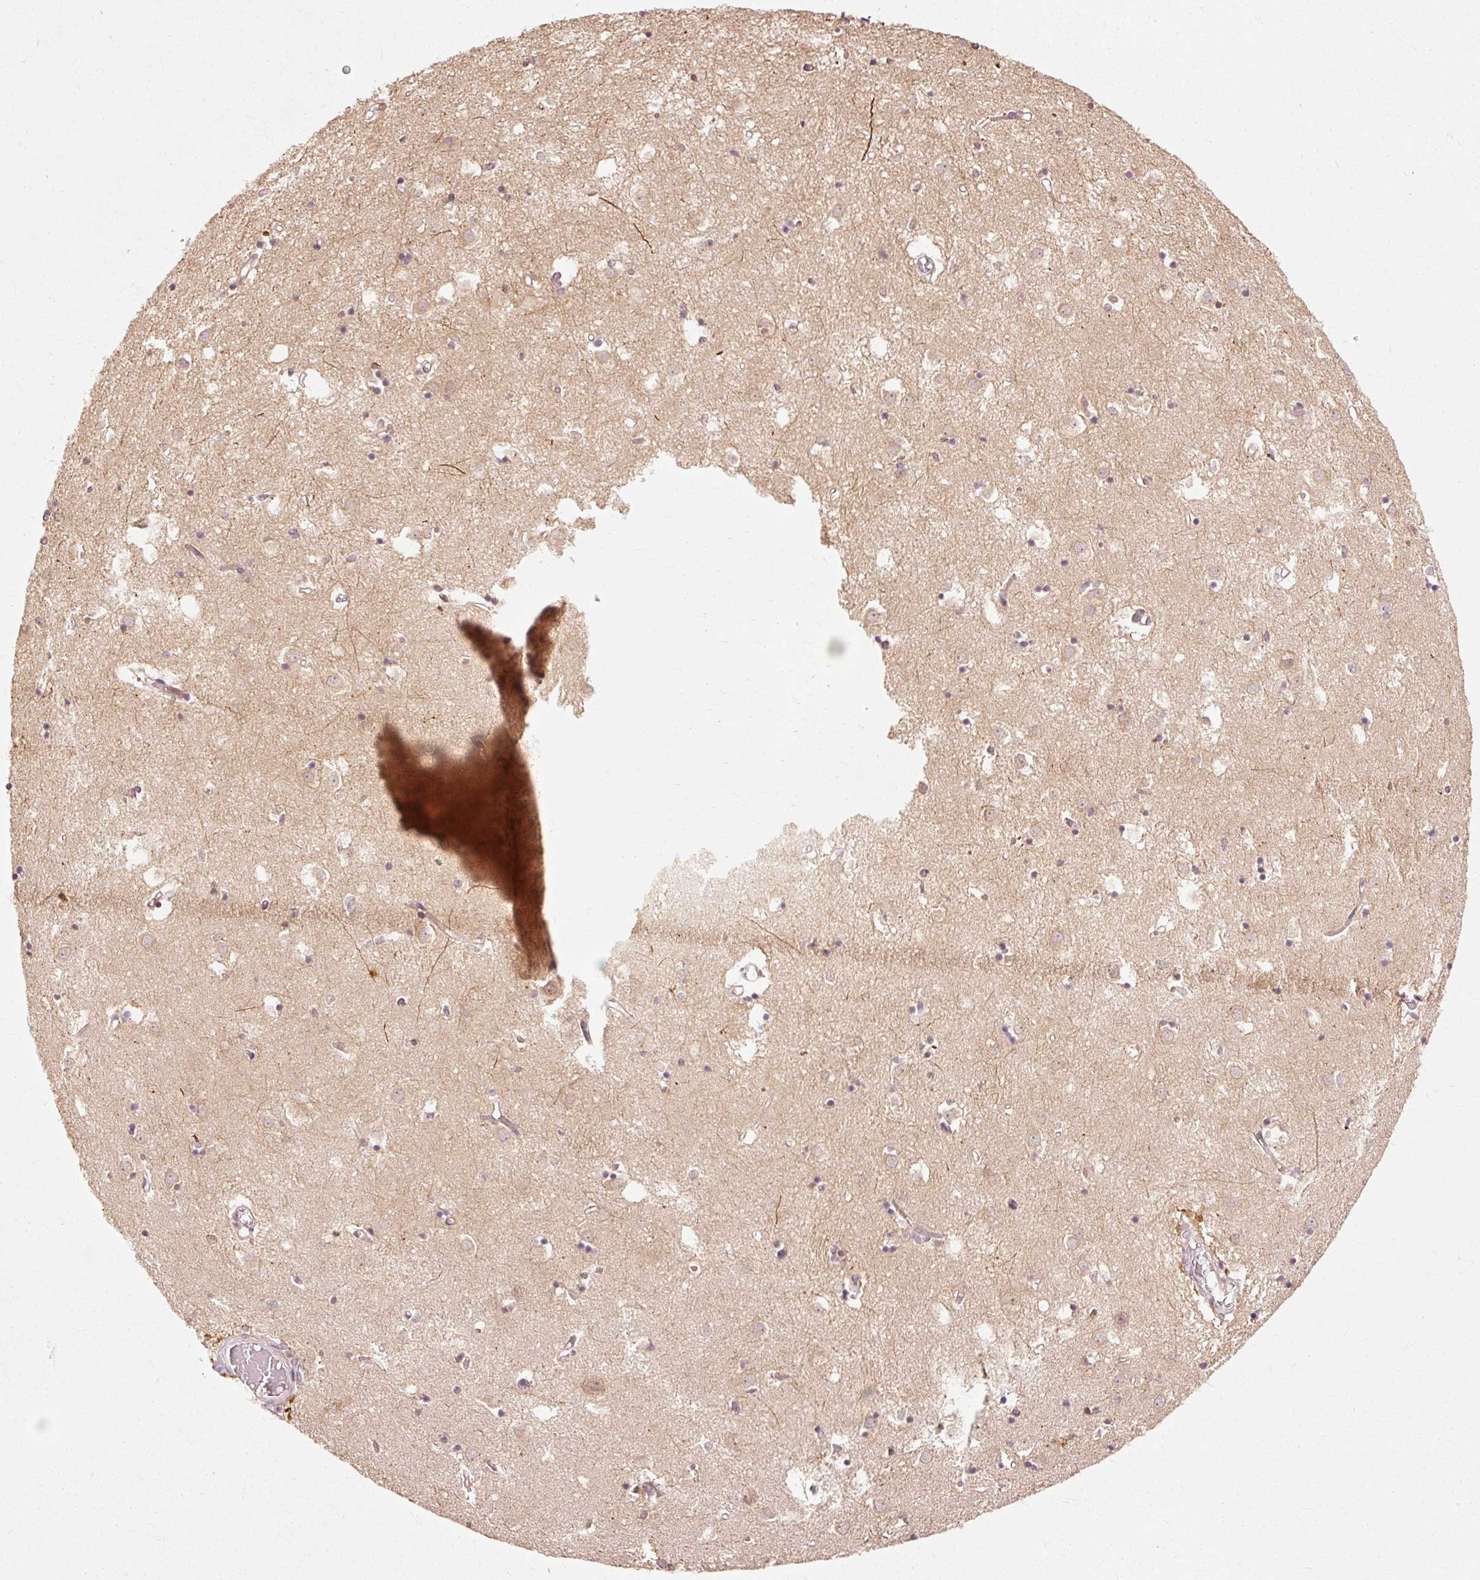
{"staining": {"intensity": "weak", "quantity": "<25%", "location": "cytoplasmic/membranous"}, "tissue": "caudate", "cell_type": "Glial cells", "image_type": "normal", "snomed": [{"axis": "morphology", "description": "Normal tissue, NOS"}, {"axis": "topography", "description": "Lateral ventricle wall"}], "caption": "This histopathology image is of benign caudate stained with immunohistochemistry (IHC) to label a protein in brown with the nuclei are counter-stained blue. There is no staining in glial cells. (DAB immunohistochemistry visualized using brightfield microscopy, high magnification).", "gene": "RGPD5", "patient": {"sex": "male", "age": 70}}